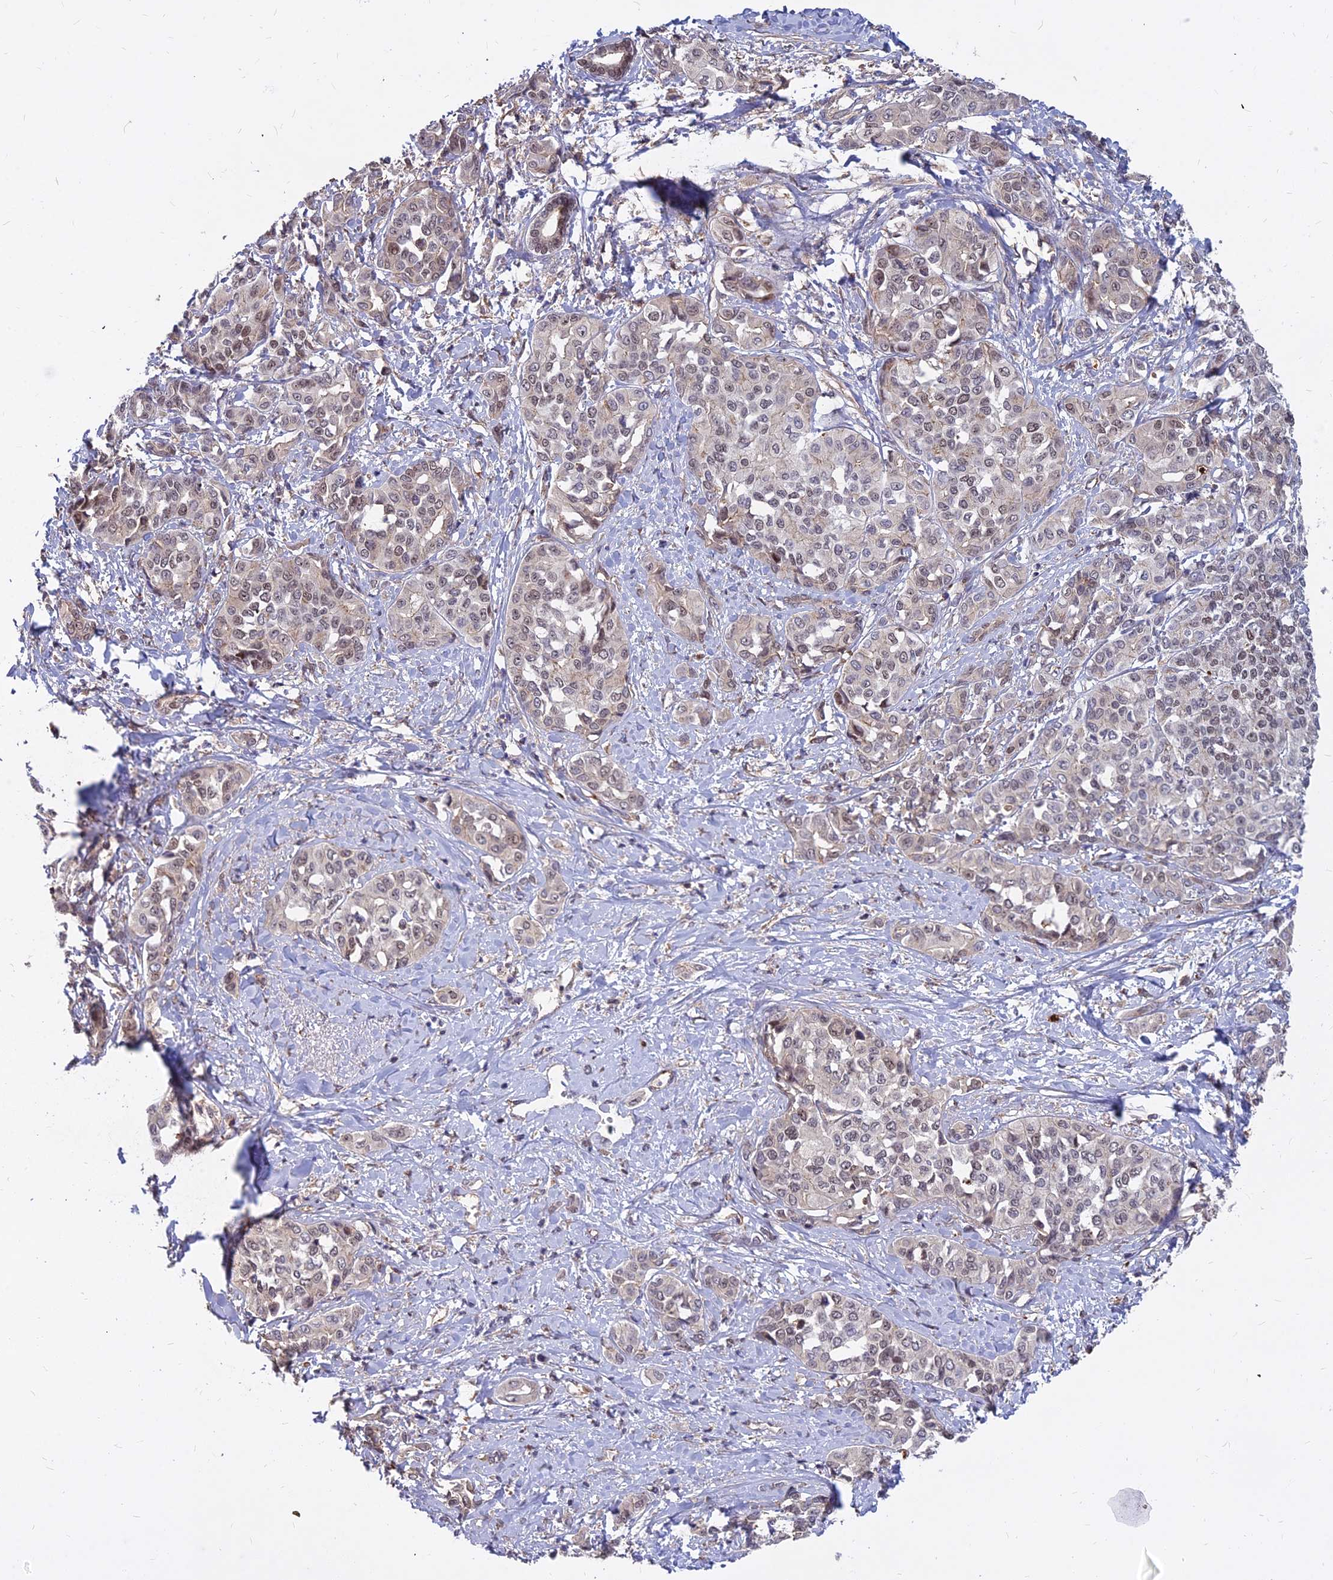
{"staining": {"intensity": "weak", "quantity": "25%-75%", "location": "nuclear"}, "tissue": "liver cancer", "cell_type": "Tumor cells", "image_type": "cancer", "snomed": [{"axis": "morphology", "description": "Cholangiocarcinoma"}, {"axis": "topography", "description": "Liver"}], "caption": "Immunohistochemistry of cholangiocarcinoma (liver) displays low levels of weak nuclear positivity in about 25%-75% of tumor cells.", "gene": "TCEA3", "patient": {"sex": "female", "age": 77}}